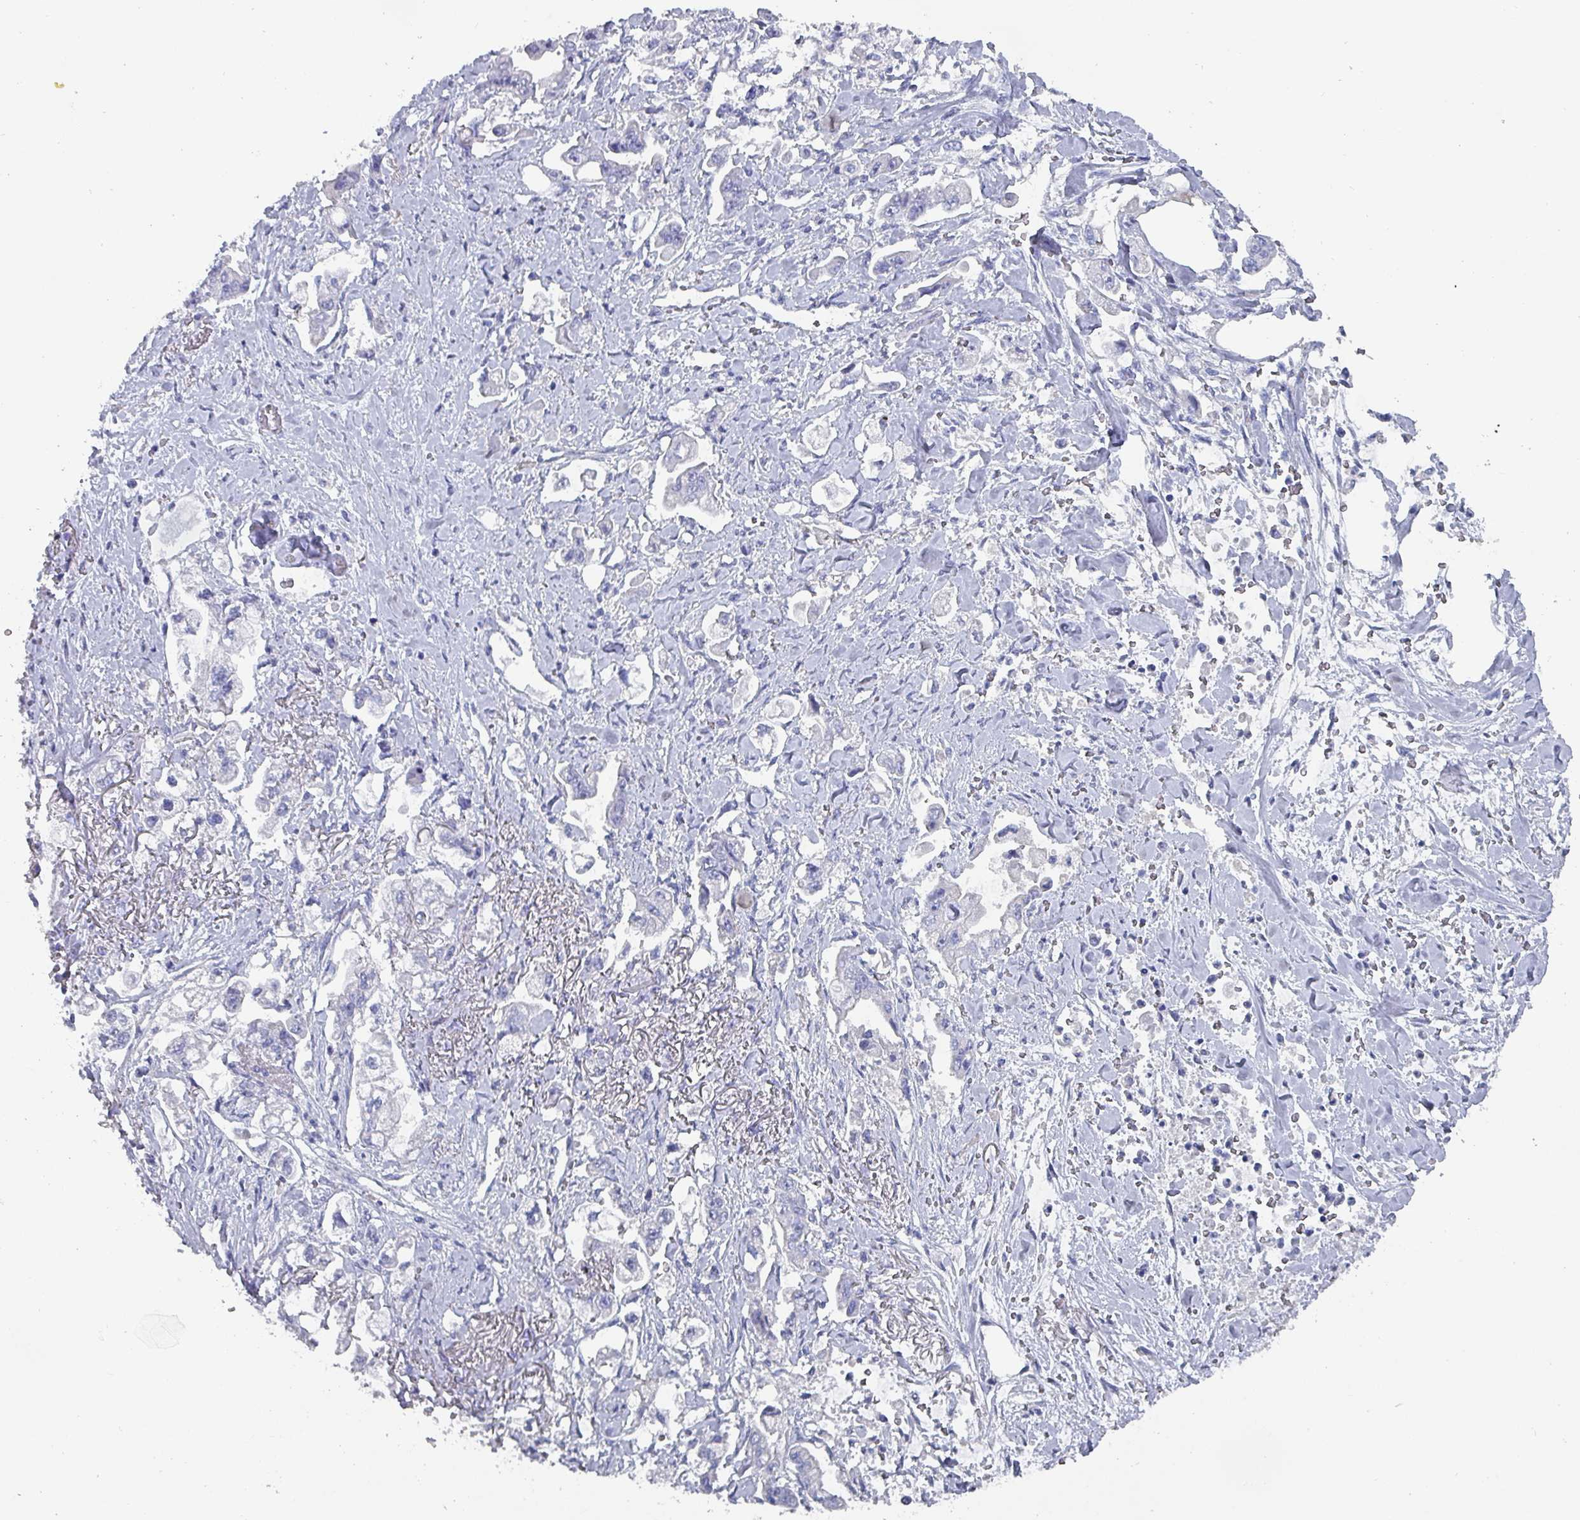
{"staining": {"intensity": "negative", "quantity": "none", "location": "none"}, "tissue": "stomach cancer", "cell_type": "Tumor cells", "image_type": "cancer", "snomed": [{"axis": "morphology", "description": "Adenocarcinoma, NOS"}, {"axis": "topography", "description": "Stomach"}], "caption": "This is an immunohistochemistry (IHC) image of adenocarcinoma (stomach). There is no staining in tumor cells.", "gene": "INS-IGF2", "patient": {"sex": "male", "age": 62}}